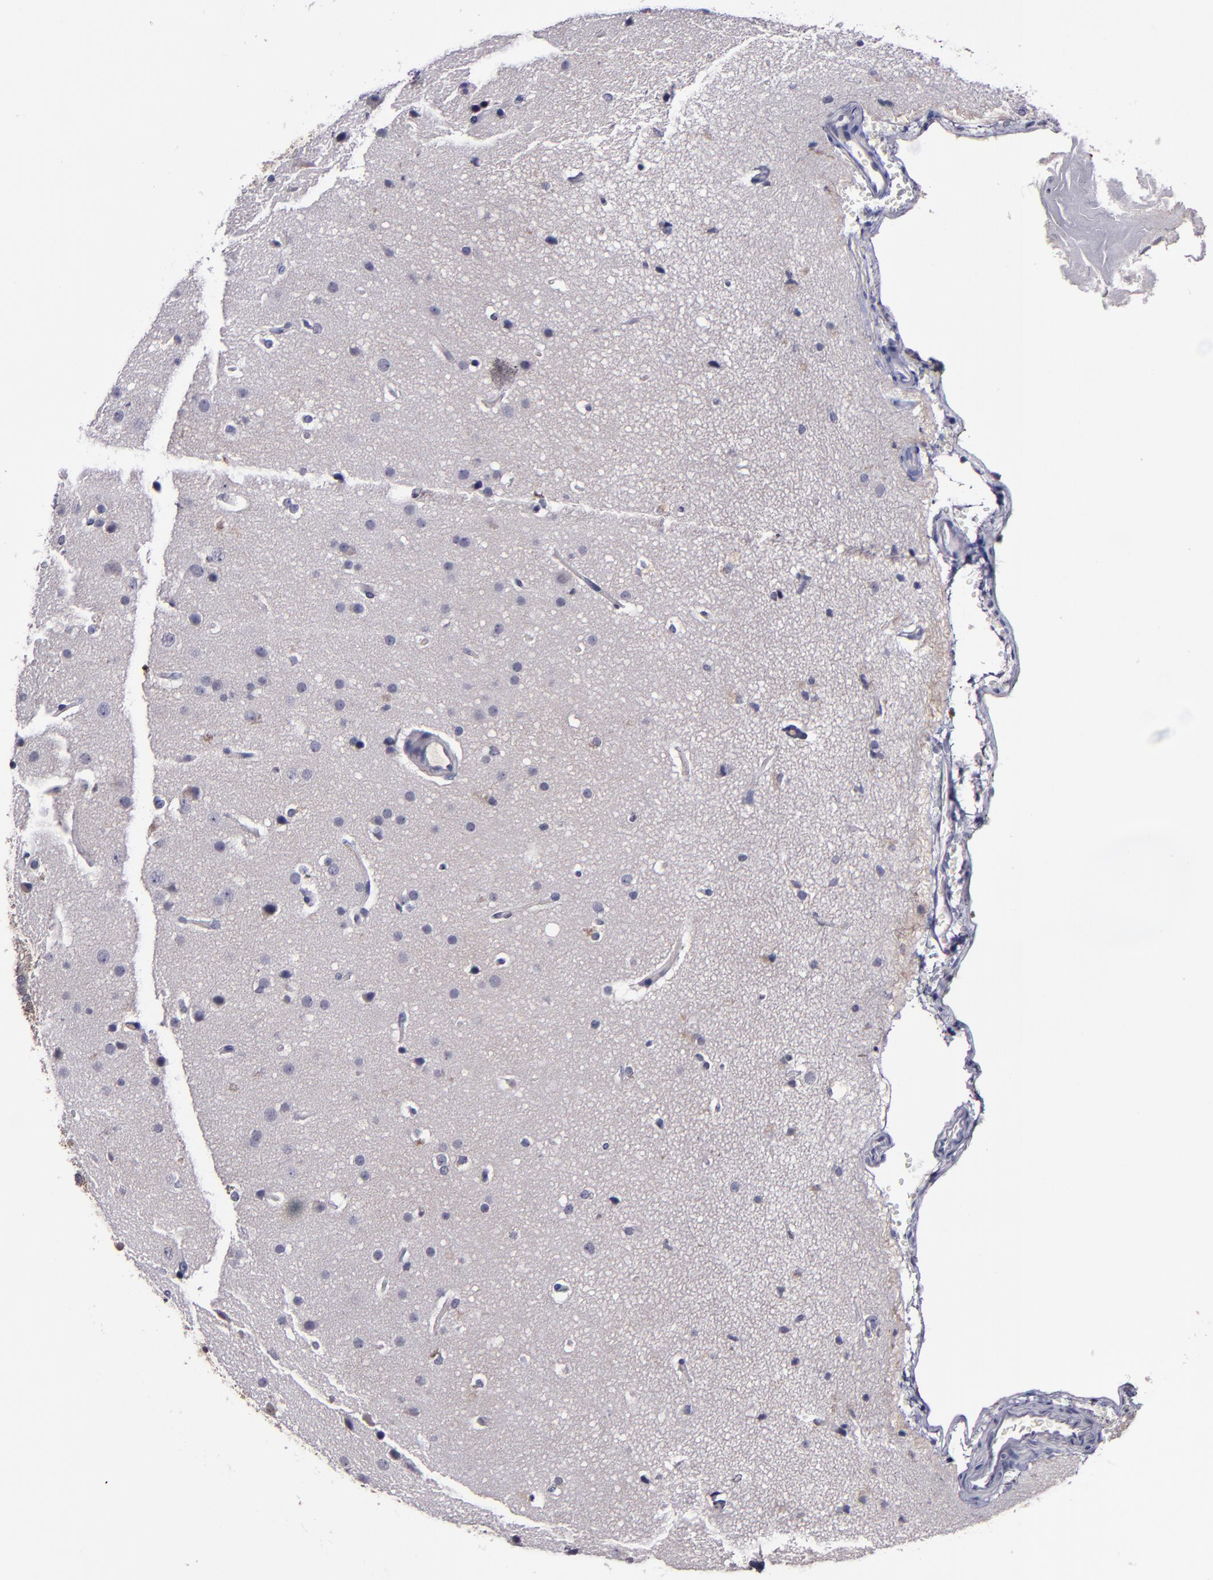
{"staining": {"intensity": "negative", "quantity": "none", "location": "none"}, "tissue": "glioma", "cell_type": "Tumor cells", "image_type": "cancer", "snomed": [{"axis": "morphology", "description": "Glioma, malignant, Low grade"}, {"axis": "topography", "description": "Cerebral cortex"}], "caption": "This is a photomicrograph of IHC staining of malignant low-grade glioma, which shows no expression in tumor cells.", "gene": "MFGE8", "patient": {"sex": "female", "age": 47}}